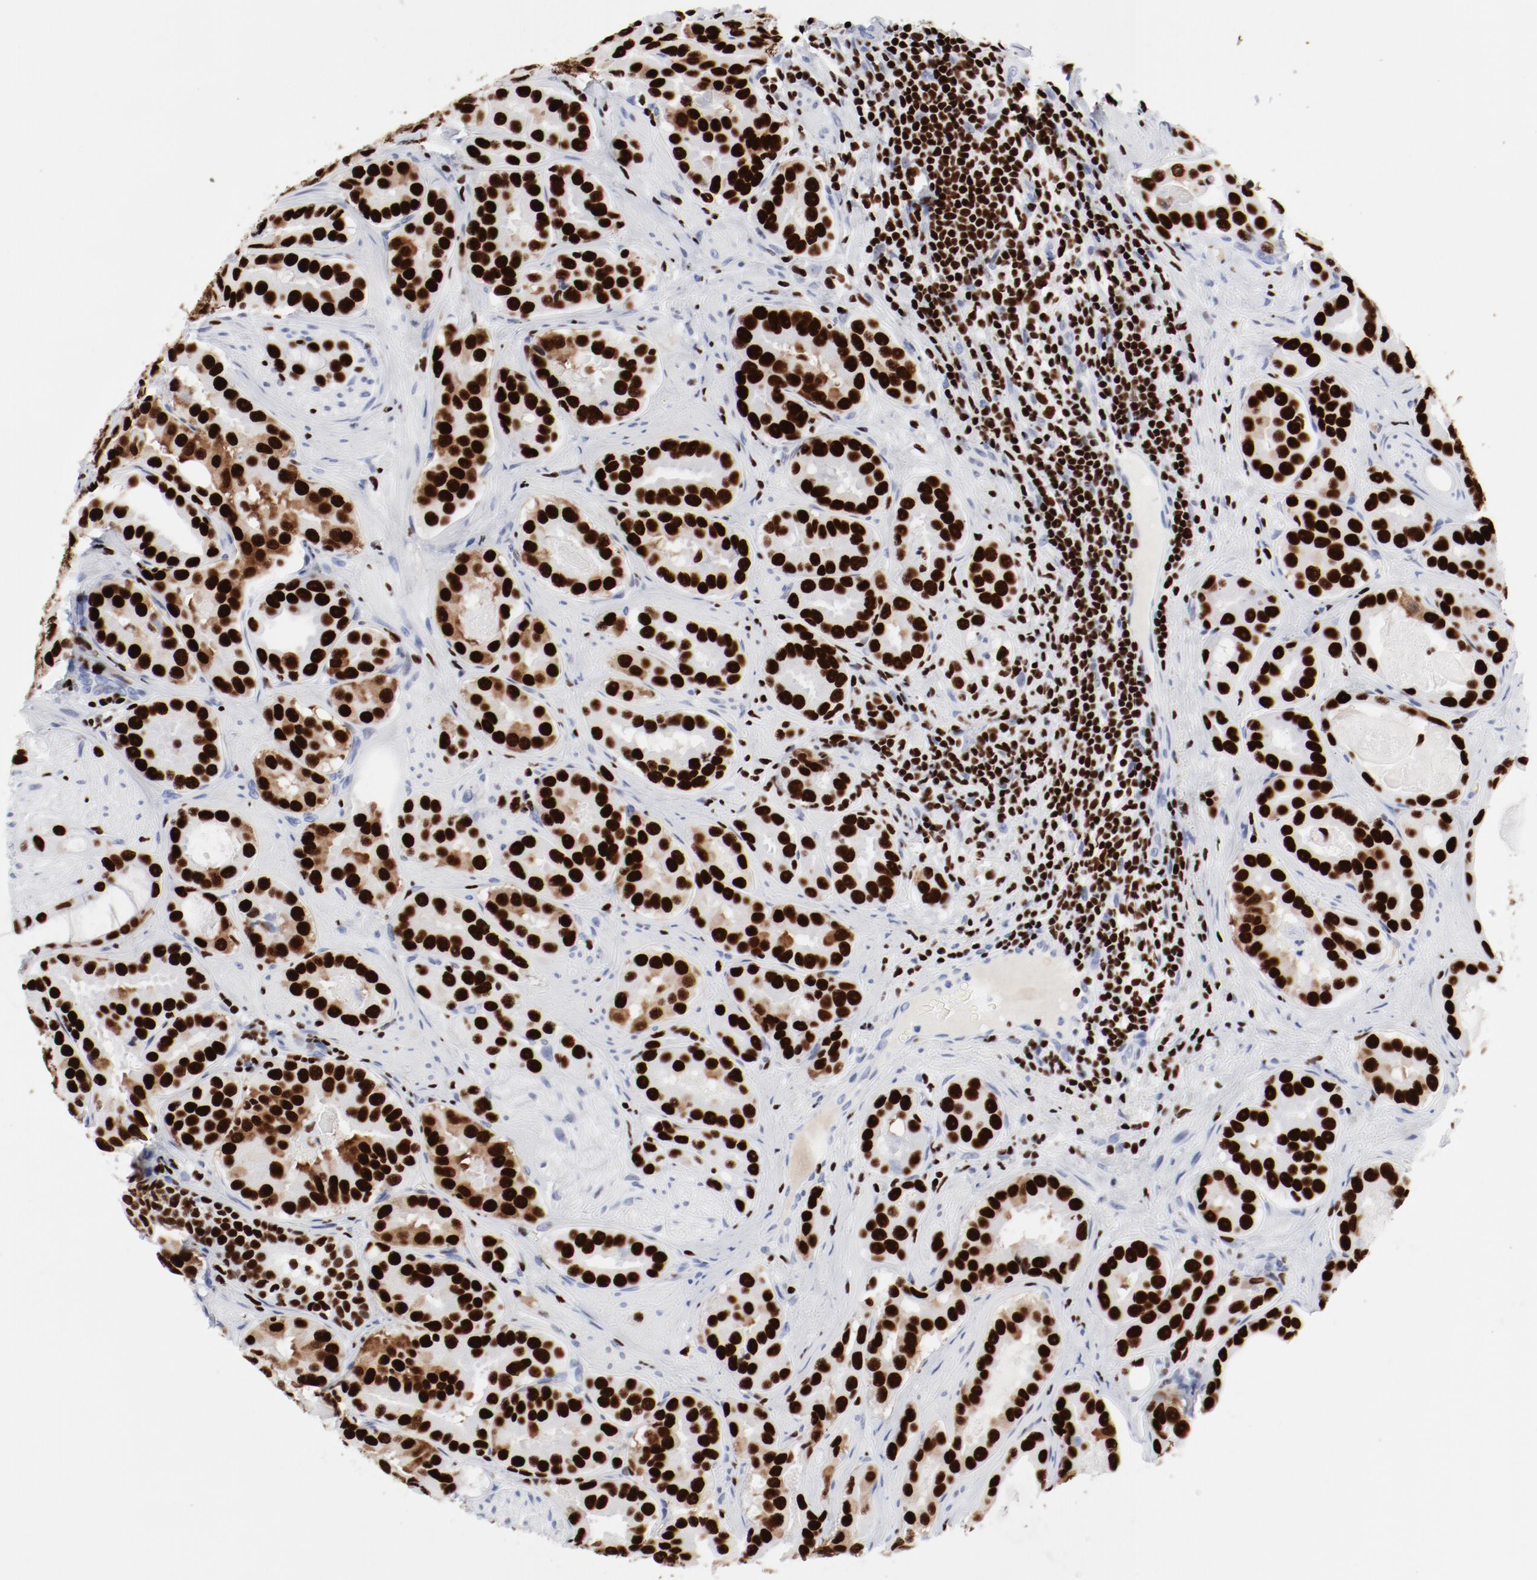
{"staining": {"intensity": "strong", "quantity": ">75%", "location": "cytoplasmic/membranous,nuclear"}, "tissue": "prostate cancer", "cell_type": "Tumor cells", "image_type": "cancer", "snomed": [{"axis": "morphology", "description": "Adenocarcinoma, Low grade"}, {"axis": "topography", "description": "Prostate"}], "caption": "Low-grade adenocarcinoma (prostate) tissue displays strong cytoplasmic/membranous and nuclear staining in about >75% of tumor cells (brown staining indicates protein expression, while blue staining denotes nuclei).", "gene": "SMARCC2", "patient": {"sex": "male", "age": 59}}